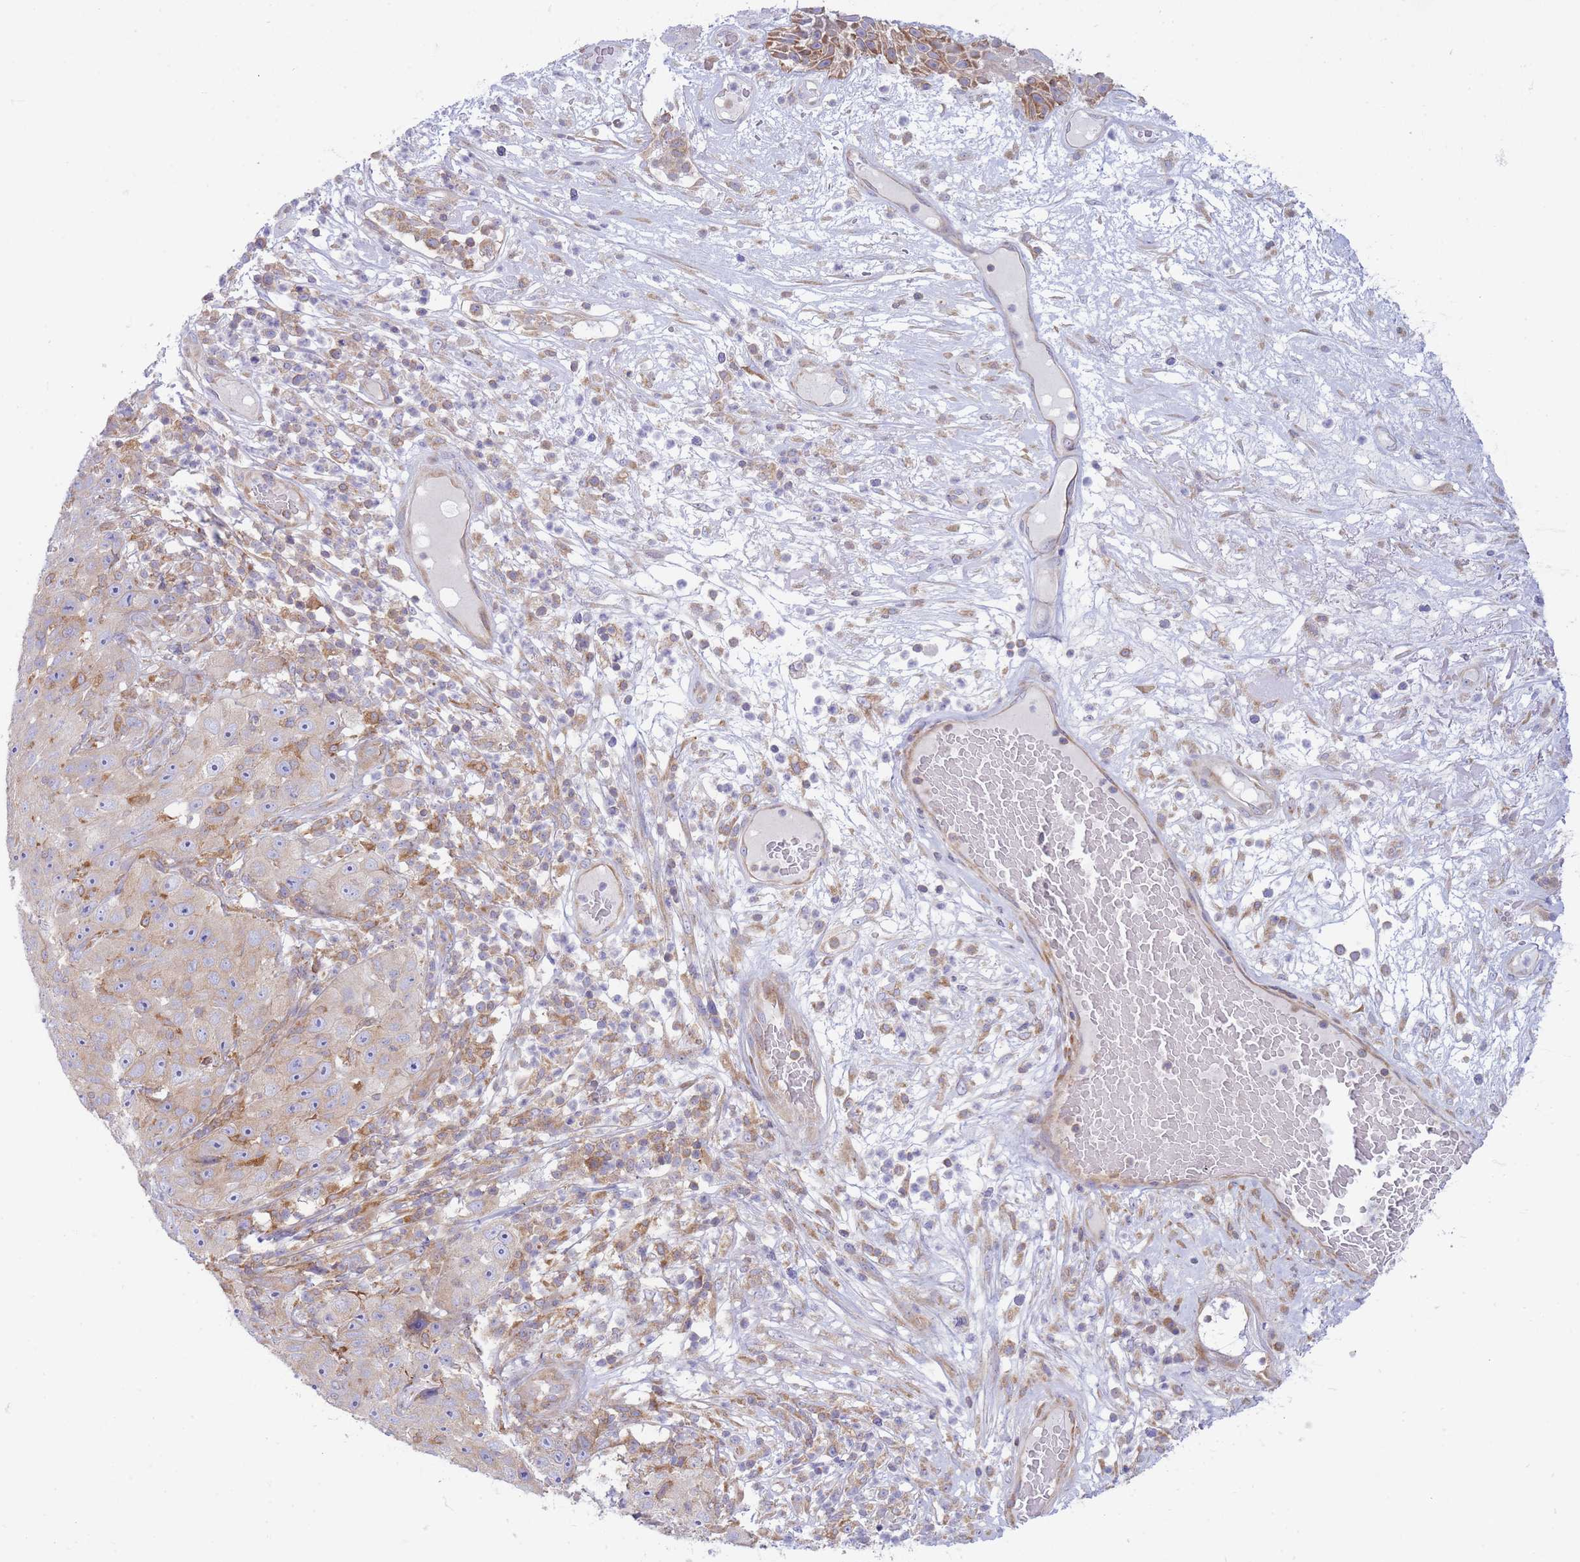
{"staining": {"intensity": "weak", "quantity": "25%-75%", "location": "cytoplasmic/membranous"}, "tissue": "skin cancer", "cell_type": "Tumor cells", "image_type": "cancer", "snomed": [{"axis": "morphology", "description": "Squamous cell carcinoma, NOS"}, {"axis": "topography", "description": "Skin"}], "caption": "Approximately 25%-75% of tumor cells in human skin squamous cell carcinoma show weak cytoplasmic/membranous protein expression as visualized by brown immunohistochemical staining.", "gene": "SH2B2", "patient": {"sex": "female", "age": 87}}